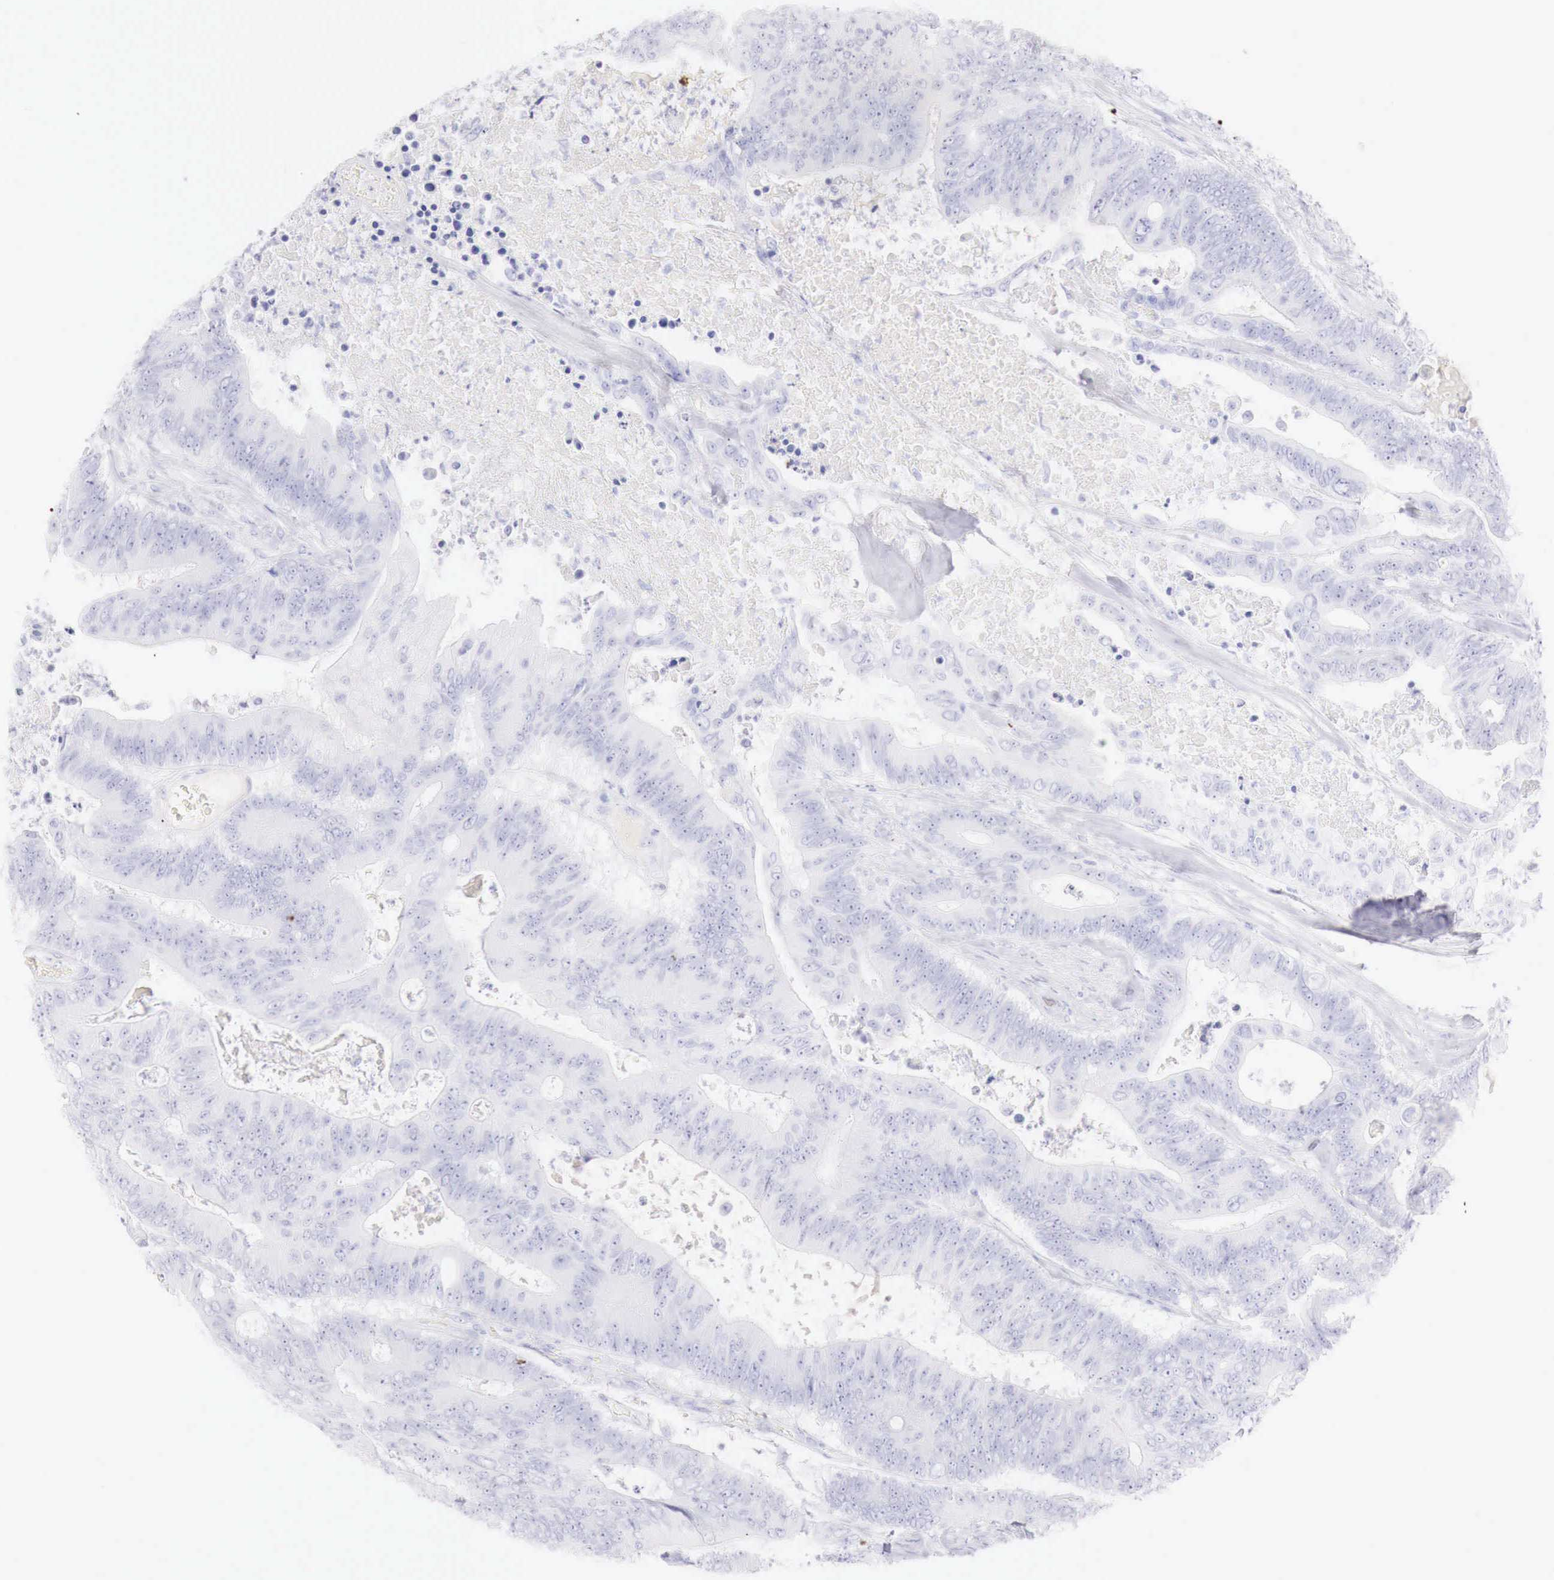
{"staining": {"intensity": "negative", "quantity": "none", "location": "none"}, "tissue": "colorectal cancer", "cell_type": "Tumor cells", "image_type": "cancer", "snomed": [{"axis": "morphology", "description": "Adenocarcinoma, NOS"}, {"axis": "topography", "description": "Colon"}], "caption": "The photomicrograph demonstrates no staining of tumor cells in colorectal cancer (adenocarcinoma).", "gene": "INHA", "patient": {"sex": "male", "age": 65}}